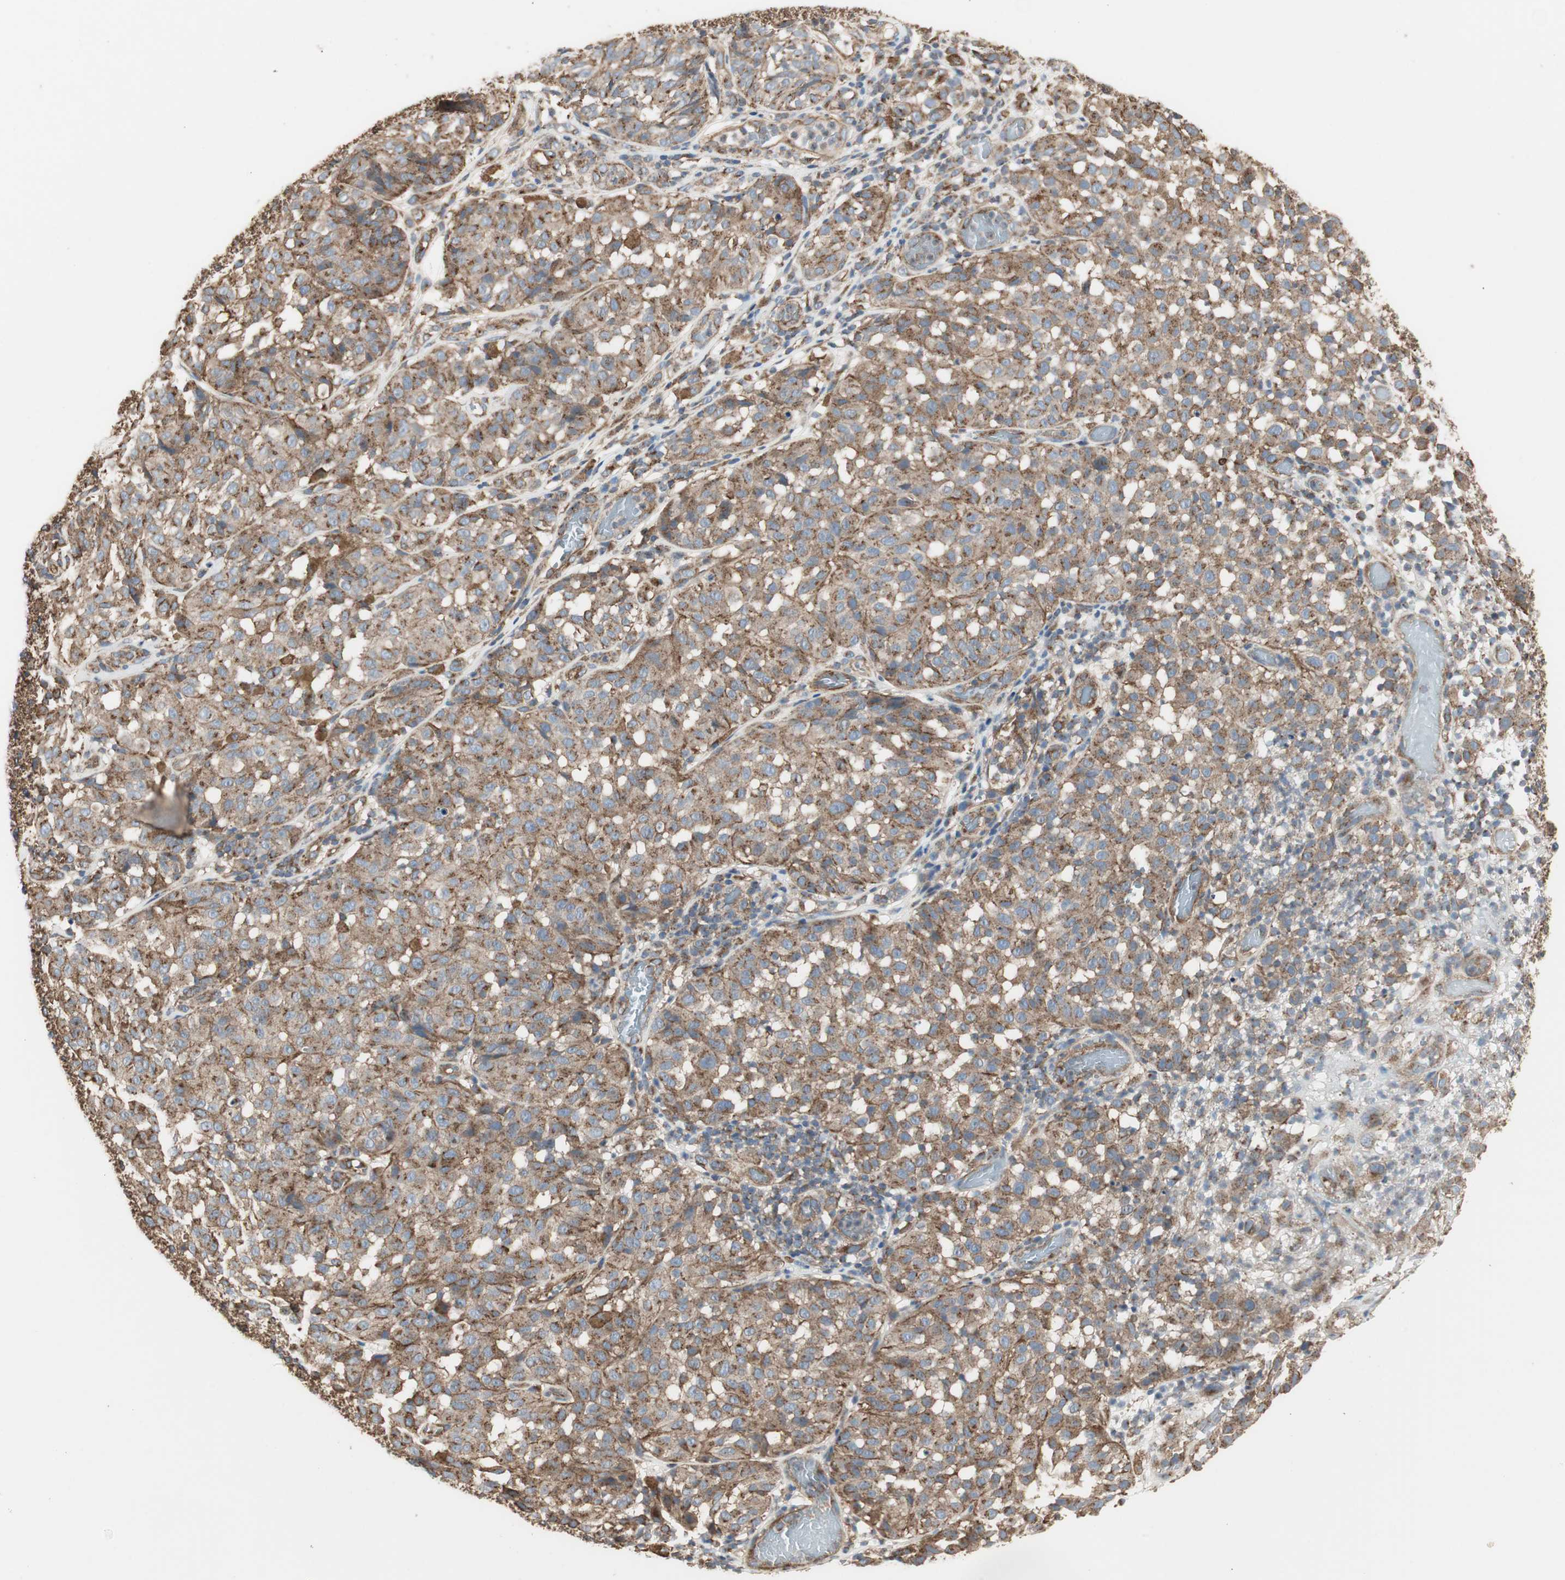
{"staining": {"intensity": "strong", "quantity": ">75%", "location": "cytoplasmic/membranous"}, "tissue": "melanoma", "cell_type": "Tumor cells", "image_type": "cancer", "snomed": [{"axis": "morphology", "description": "Malignant melanoma, NOS"}, {"axis": "topography", "description": "Skin"}], "caption": "The micrograph reveals immunohistochemical staining of malignant melanoma. There is strong cytoplasmic/membranous expression is appreciated in approximately >75% of tumor cells.", "gene": "H6PD", "patient": {"sex": "female", "age": 46}}